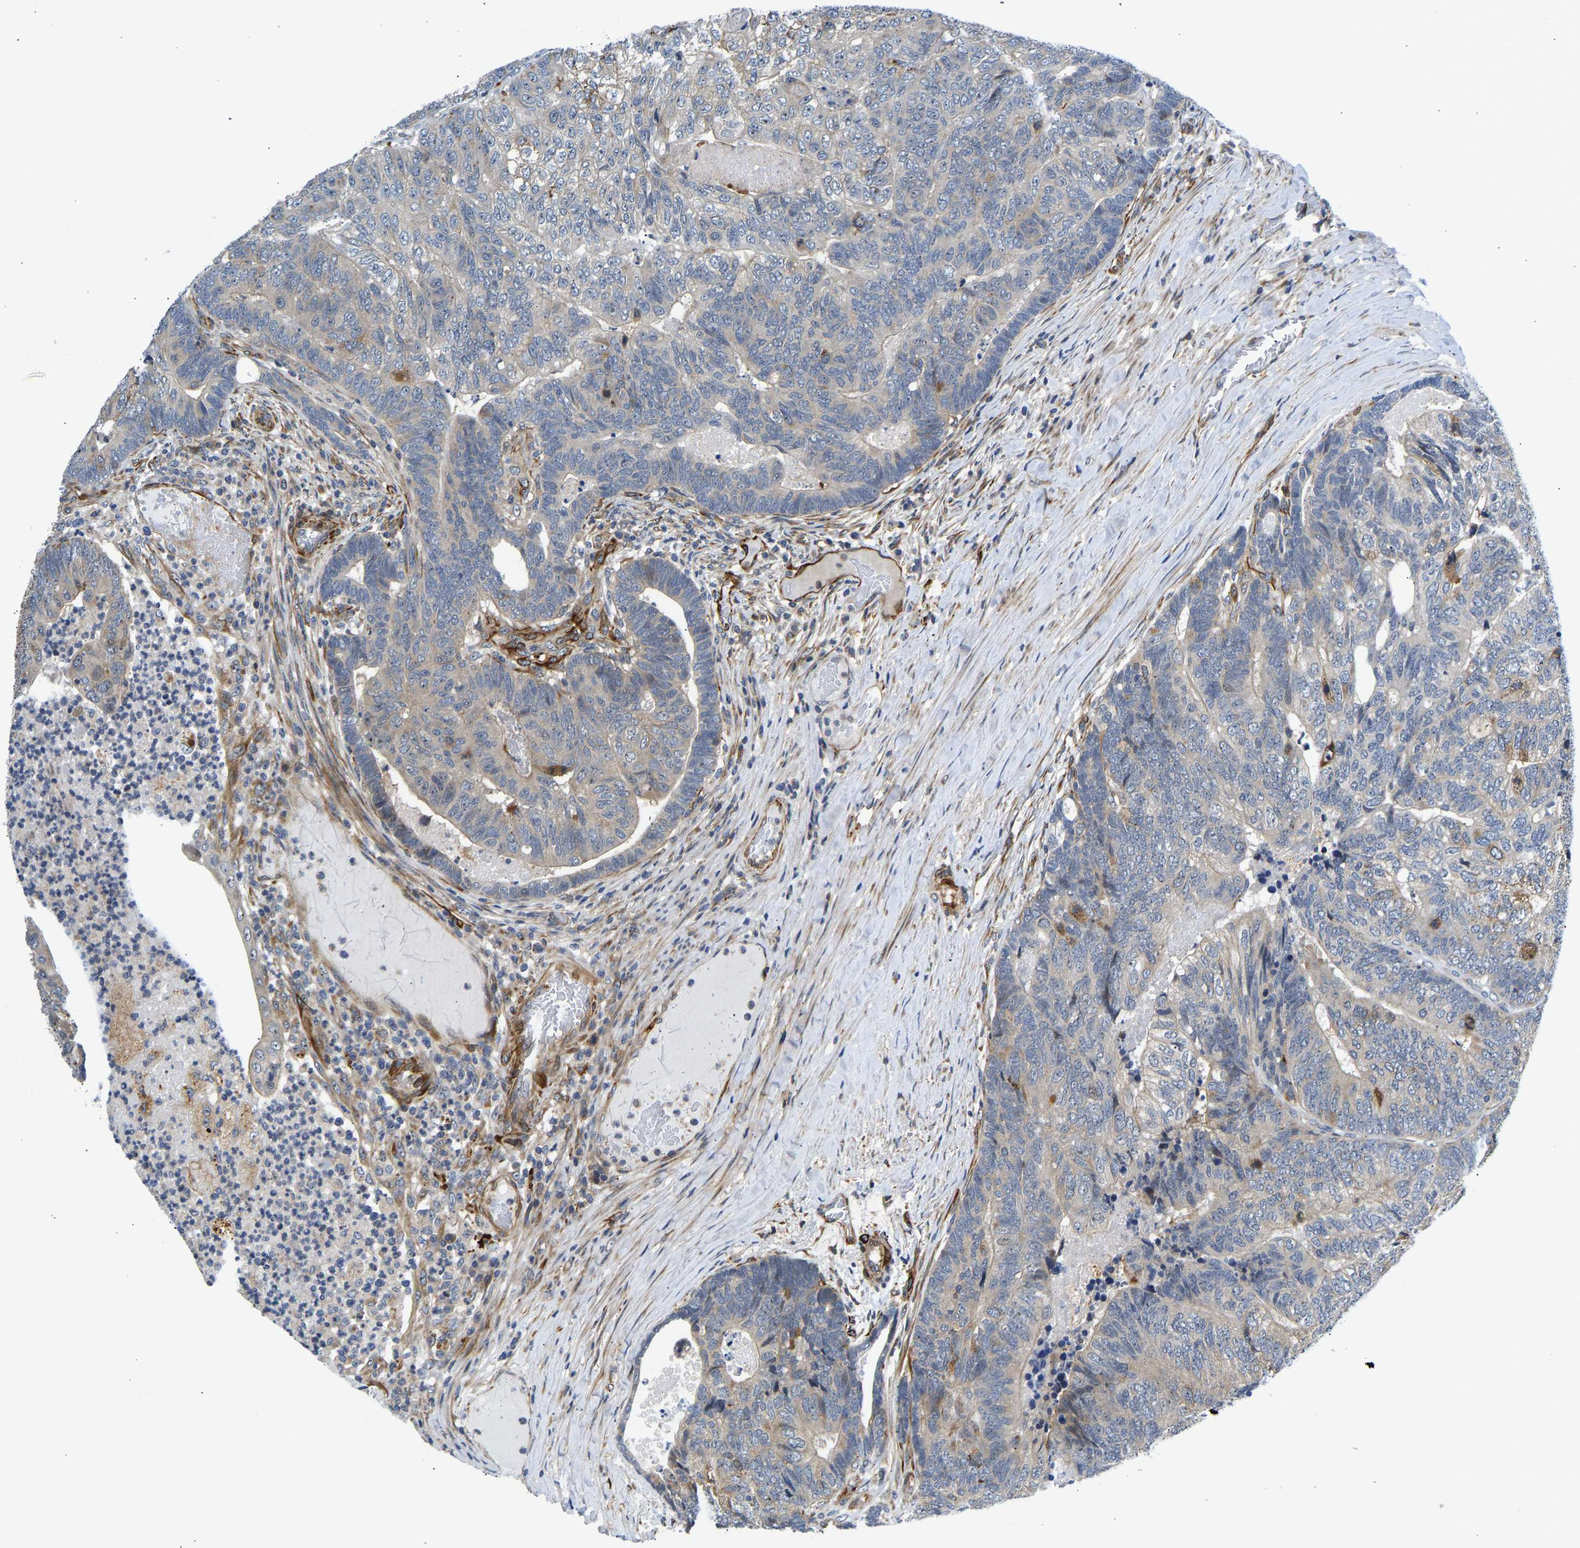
{"staining": {"intensity": "moderate", "quantity": "<25%", "location": "cytoplasmic/membranous"}, "tissue": "colorectal cancer", "cell_type": "Tumor cells", "image_type": "cancer", "snomed": [{"axis": "morphology", "description": "Adenocarcinoma, NOS"}, {"axis": "topography", "description": "Colon"}], "caption": "The immunohistochemical stain highlights moderate cytoplasmic/membranous staining in tumor cells of adenocarcinoma (colorectal) tissue. Nuclei are stained in blue.", "gene": "RESF1", "patient": {"sex": "female", "age": 67}}